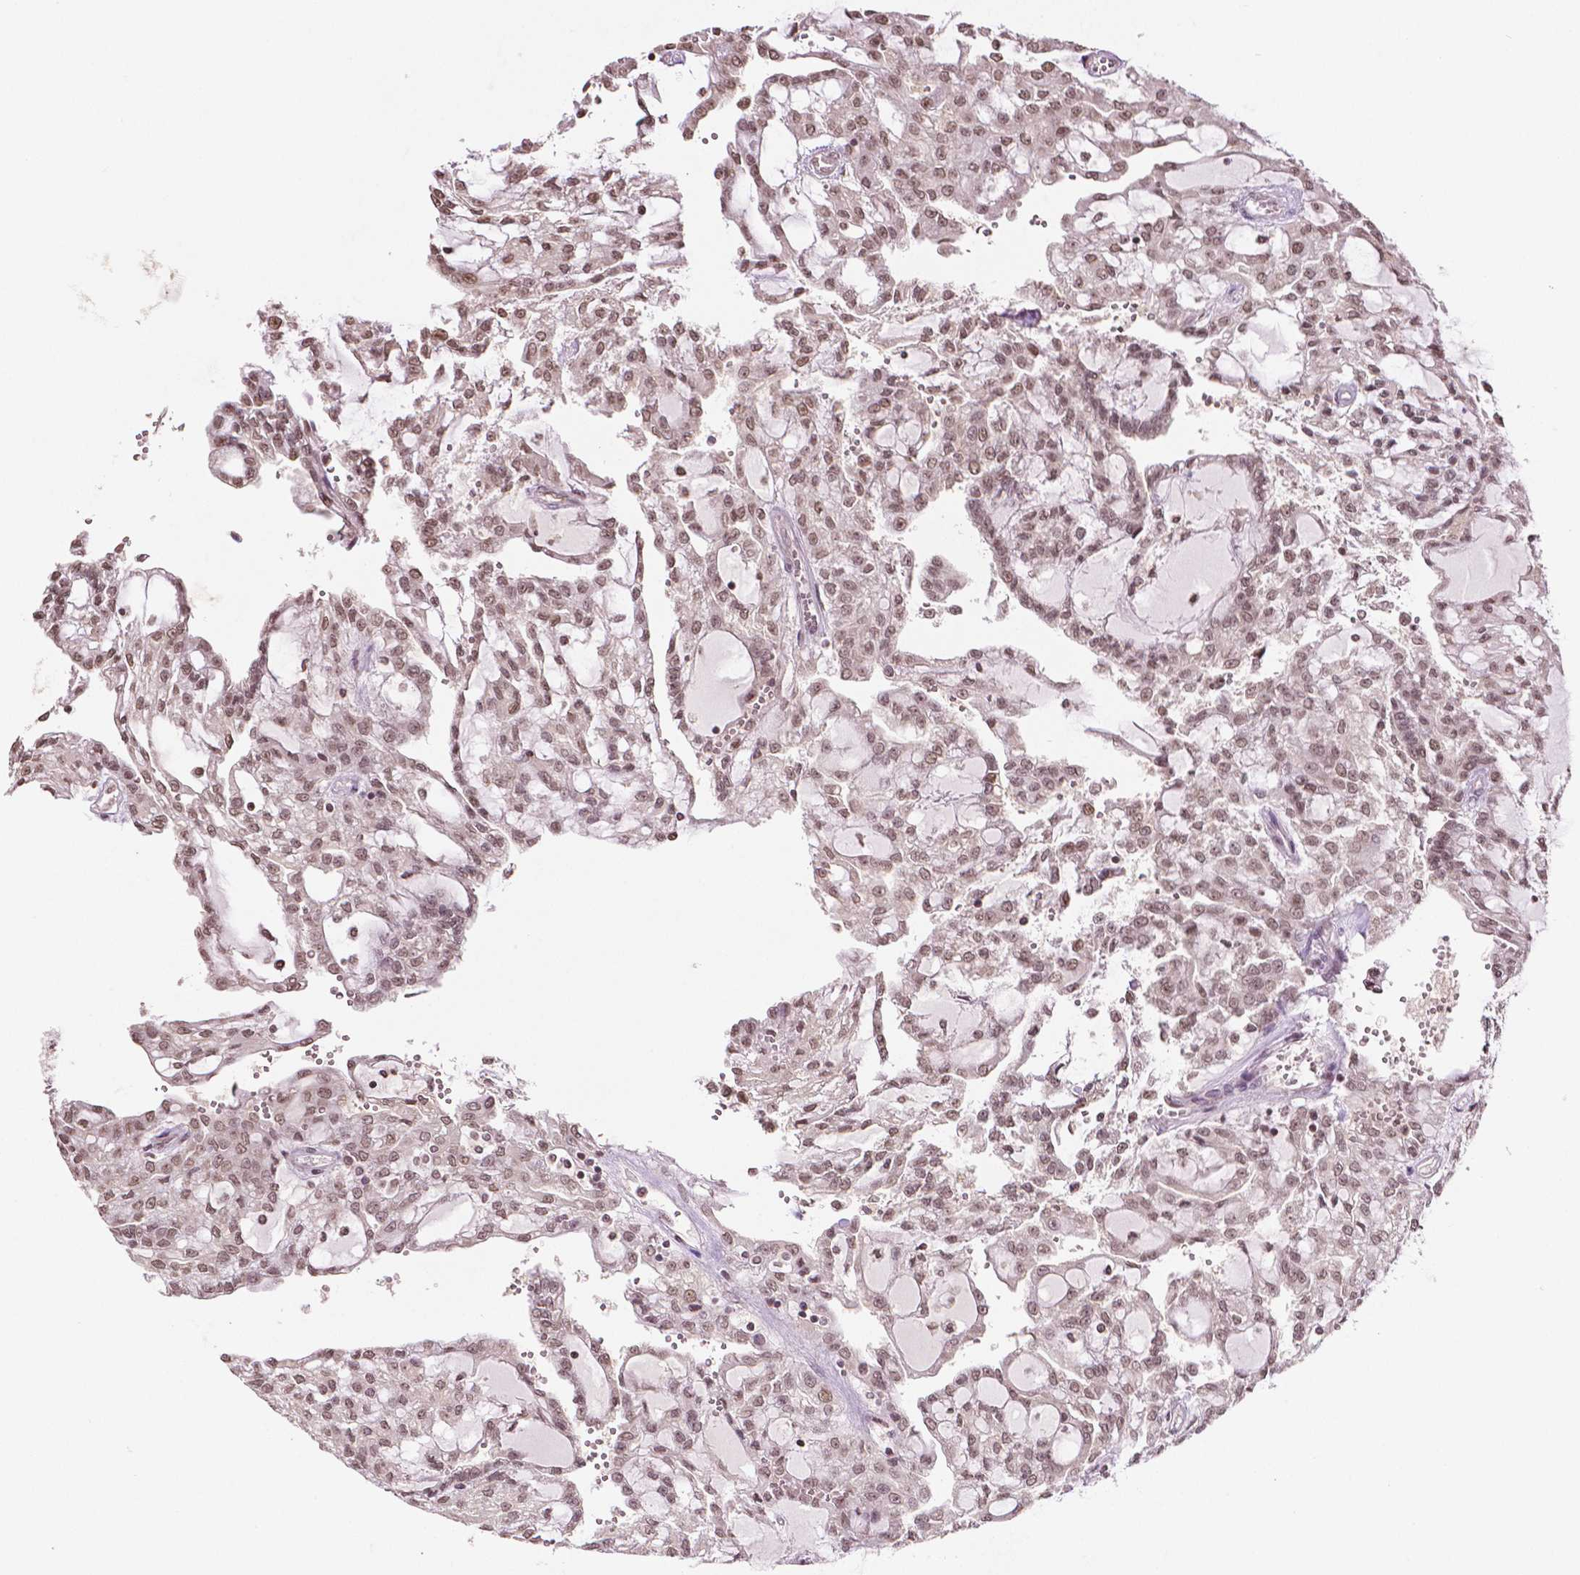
{"staining": {"intensity": "moderate", "quantity": ">75%", "location": "nuclear"}, "tissue": "renal cancer", "cell_type": "Tumor cells", "image_type": "cancer", "snomed": [{"axis": "morphology", "description": "Adenocarcinoma, NOS"}, {"axis": "topography", "description": "Kidney"}], "caption": "Renal adenocarcinoma stained with immunohistochemistry displays moderate nuclear expression in about >75% of tumor cells. (Stains: DAB in brown, nuclei in blue, Microscopy: brightfield microscopy at high magnification).", "gene": "DEK", "patient": {"sex": "male", "age": 63}}